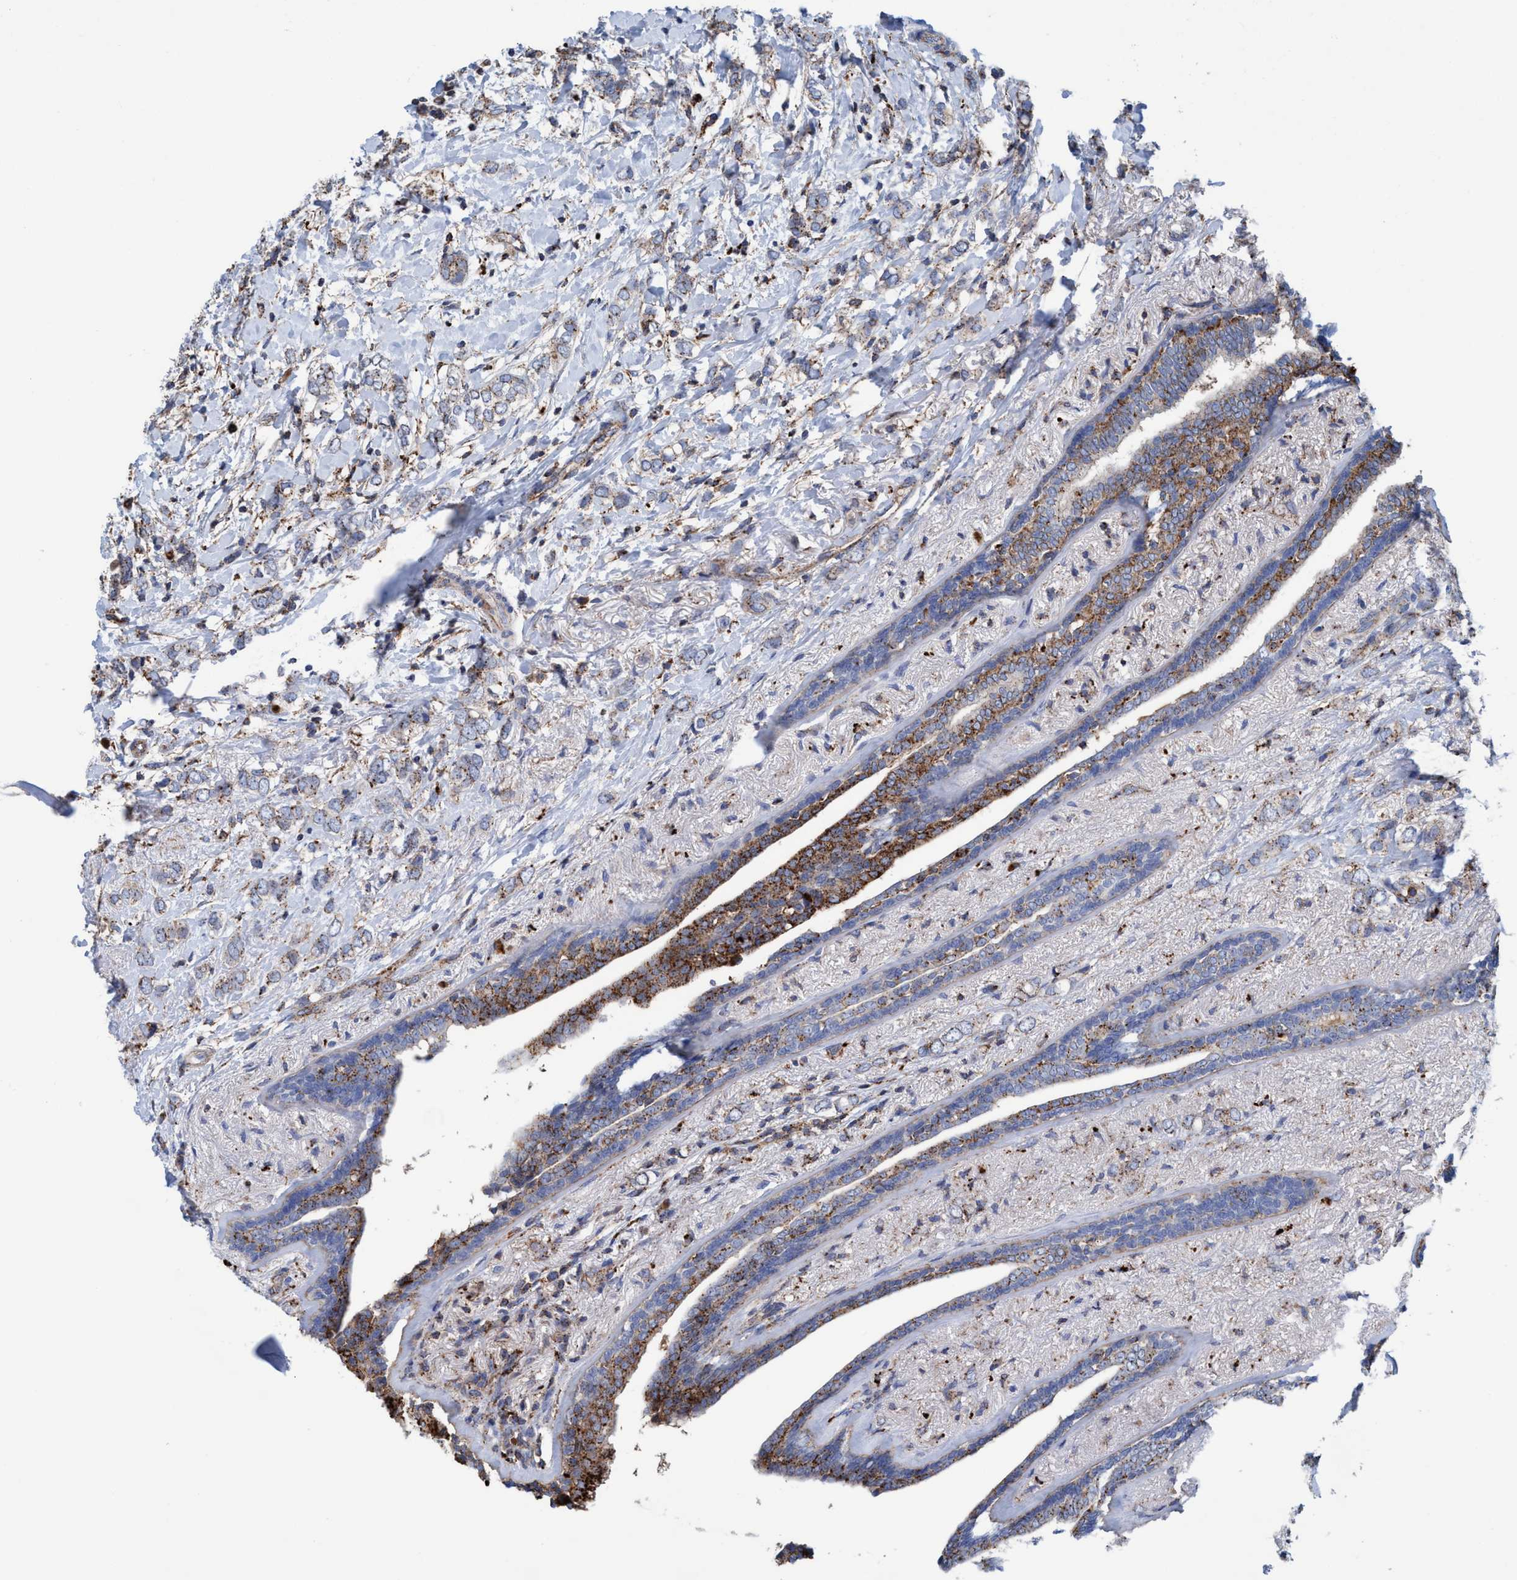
{"staining": {"intensity": "moderate", "quantity": "25%-75%", "location": "cytoplasmic/membranous"}, "tissue": "breast cancer", "cell_type": "Tumor cells", "image_type": "cancer", "snomed": [{"axis": "morphology", "description": "Normal tissue, NOS"}, {"axis": "morphology", "description": "Lobular carcinoma"}, {"axis": "topography", "description": "Breast"}], "caption": "This histopathology image exhibits breast cancer (lobular carcinoma) stained with immunohistochemistry to label a protein in brown. The cytoplasmic/membranous of tumor cells show moderate positivity for the protein. Nuclei are counter-stained blue.", "gene": "TRIM65", "patient": {"sex": "female", "age": 47}}